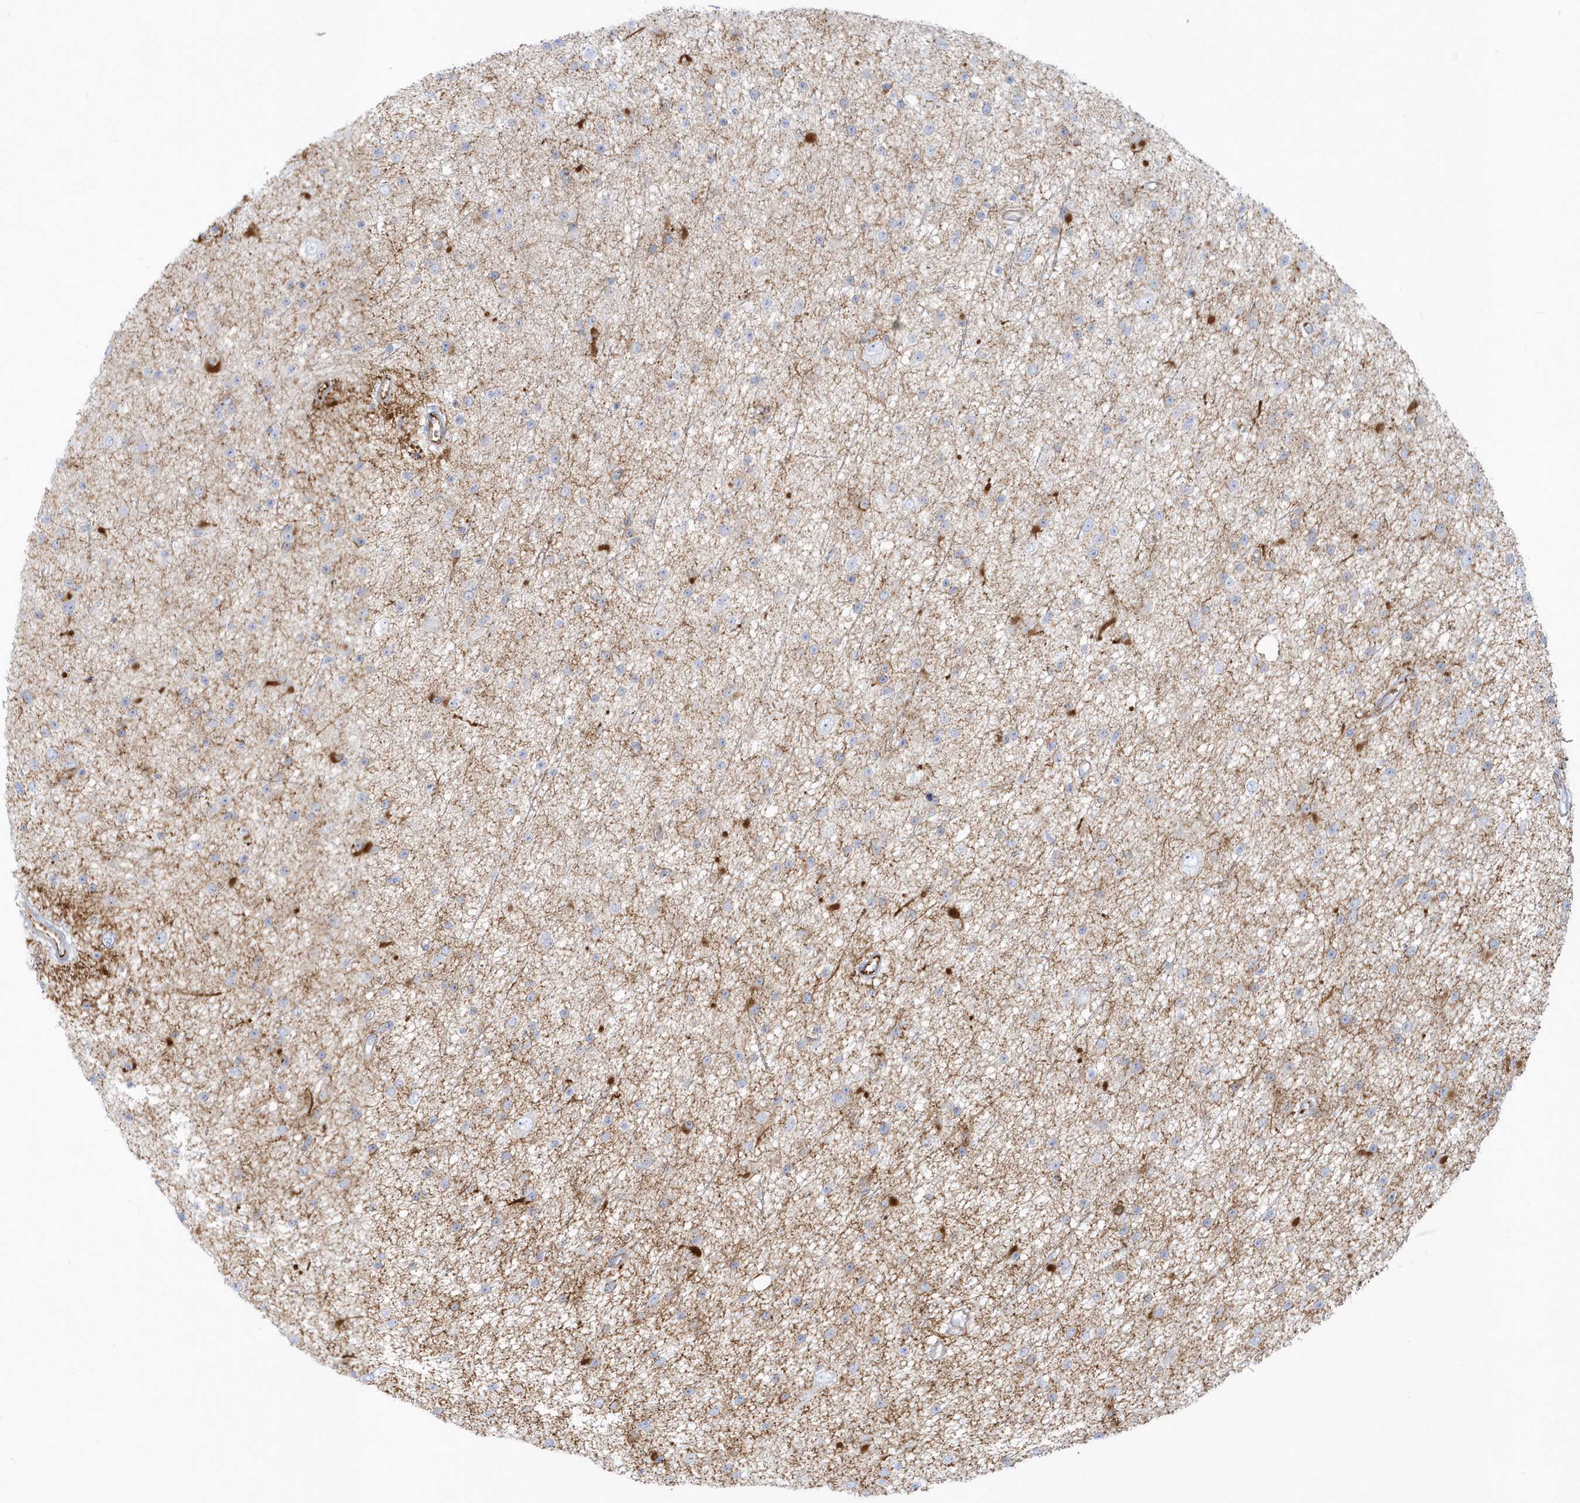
{"staining": {"intensity": "weak", "quantity": "<25%", "location": "cytoplasmic/membranous"}, "tissue": "glioma", "cell_type": "Tumor cells", "image_type": "cancer", "snomed": [{"axis": "morphology", "description": "Glioma, malignant, Low grade"}, {"axis": "topography", "description": "Cerebral cortex"}], "caption": "IHC photomicrograph of human glioma stained for a protein (brown), which demonstrates no expression in tumor cells.", "gene": "PPIL6", "patient": {"sex": "female", "age": 39}}